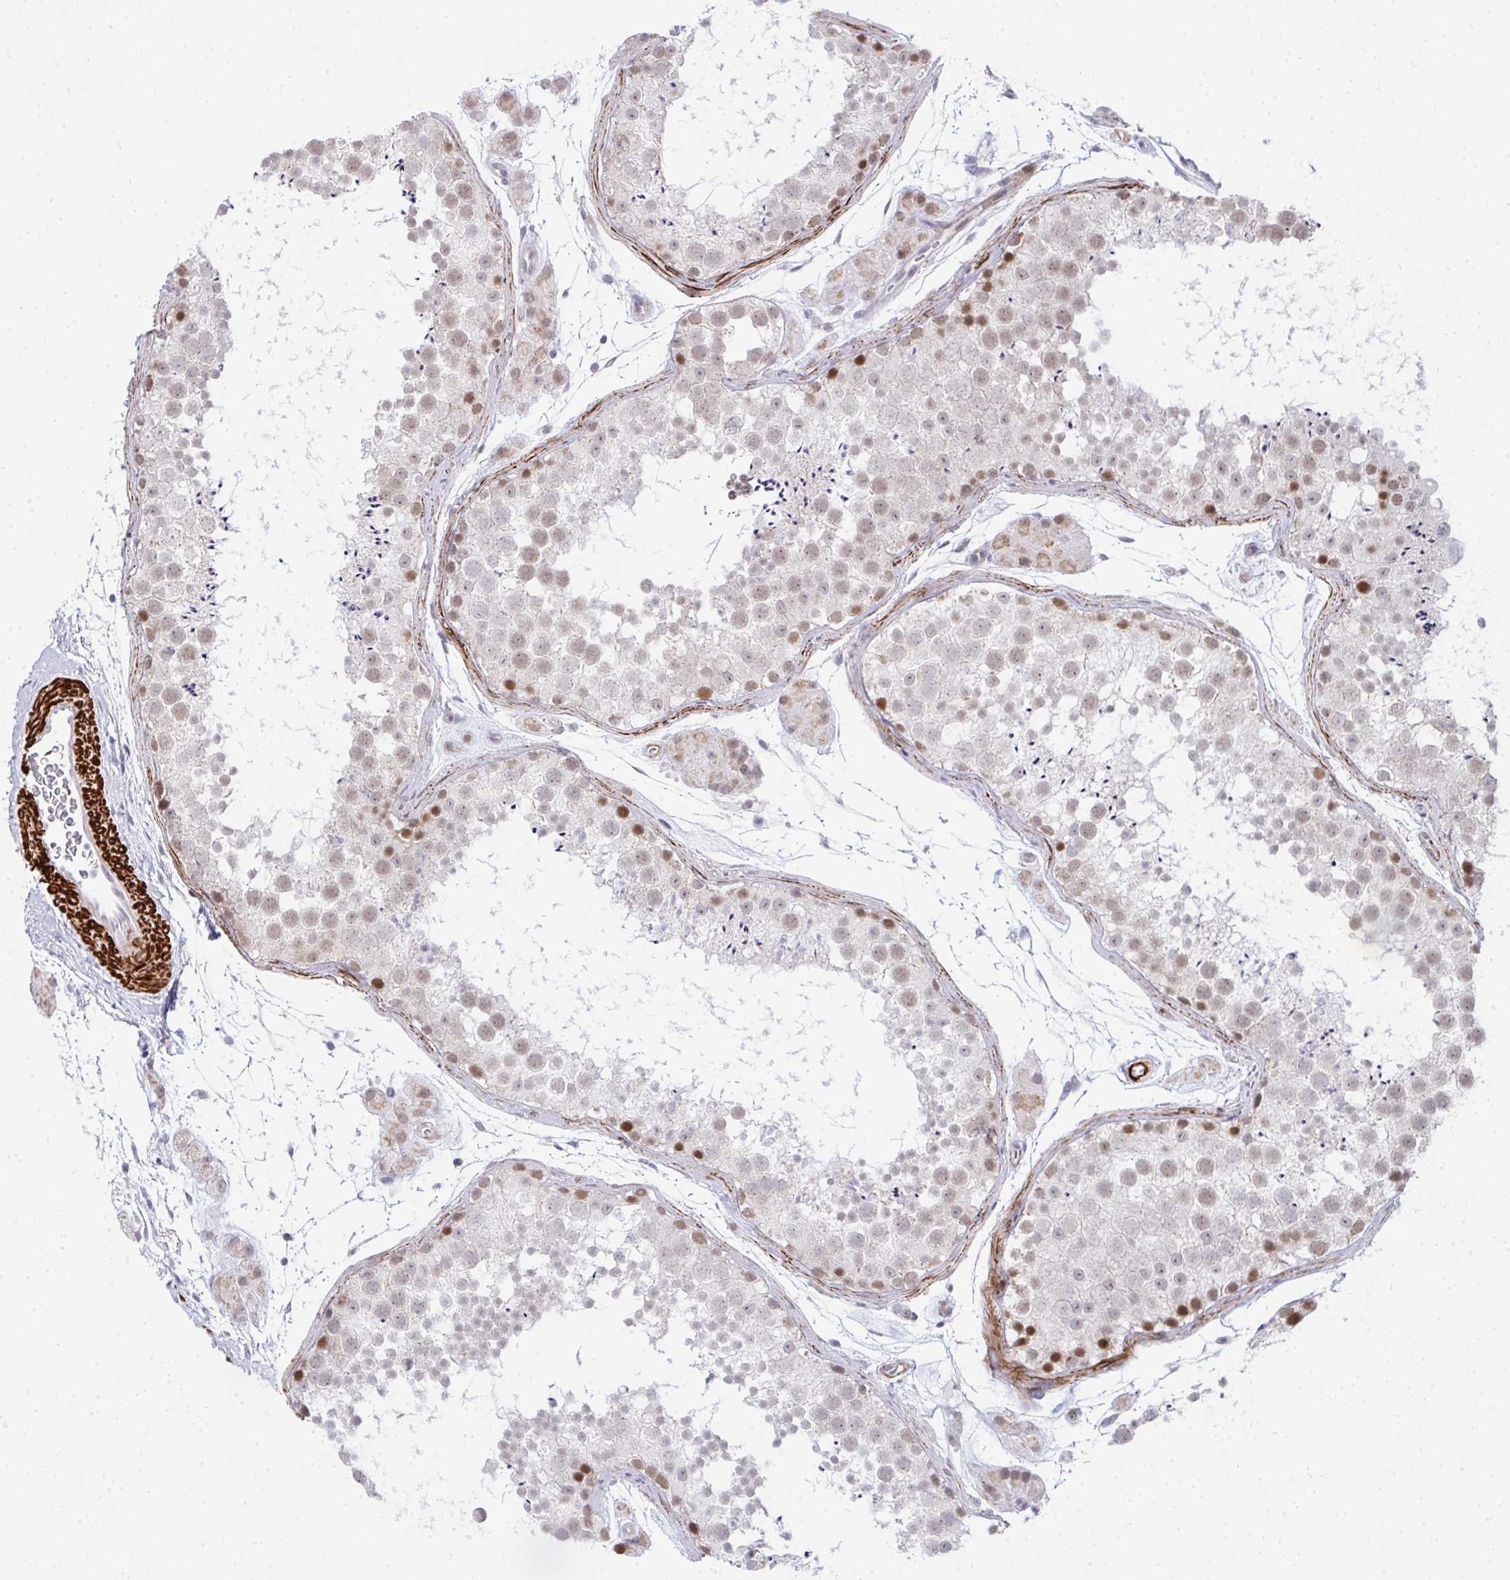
{"staining": {"intensity": "weak", "quantity": "25%-75%", "location": "nuclear"}, "tissue": "testis", "cell_type": "Cells in seminiferous ducts", "image_type": "normal", "snomed": [{"axis": "morphology", "description": "Normal tissue, NOS"}, {"axis": "topography", "description": "Testis"}], "caption": "A high-resolution micrograph shows IHC staining of normal testis, which displays weak nuclear expression in approximately 25%-75% of cells in seminiferous ducts.", "gene": "GINS2", "patient": {"sex": "male", "age": 41}}